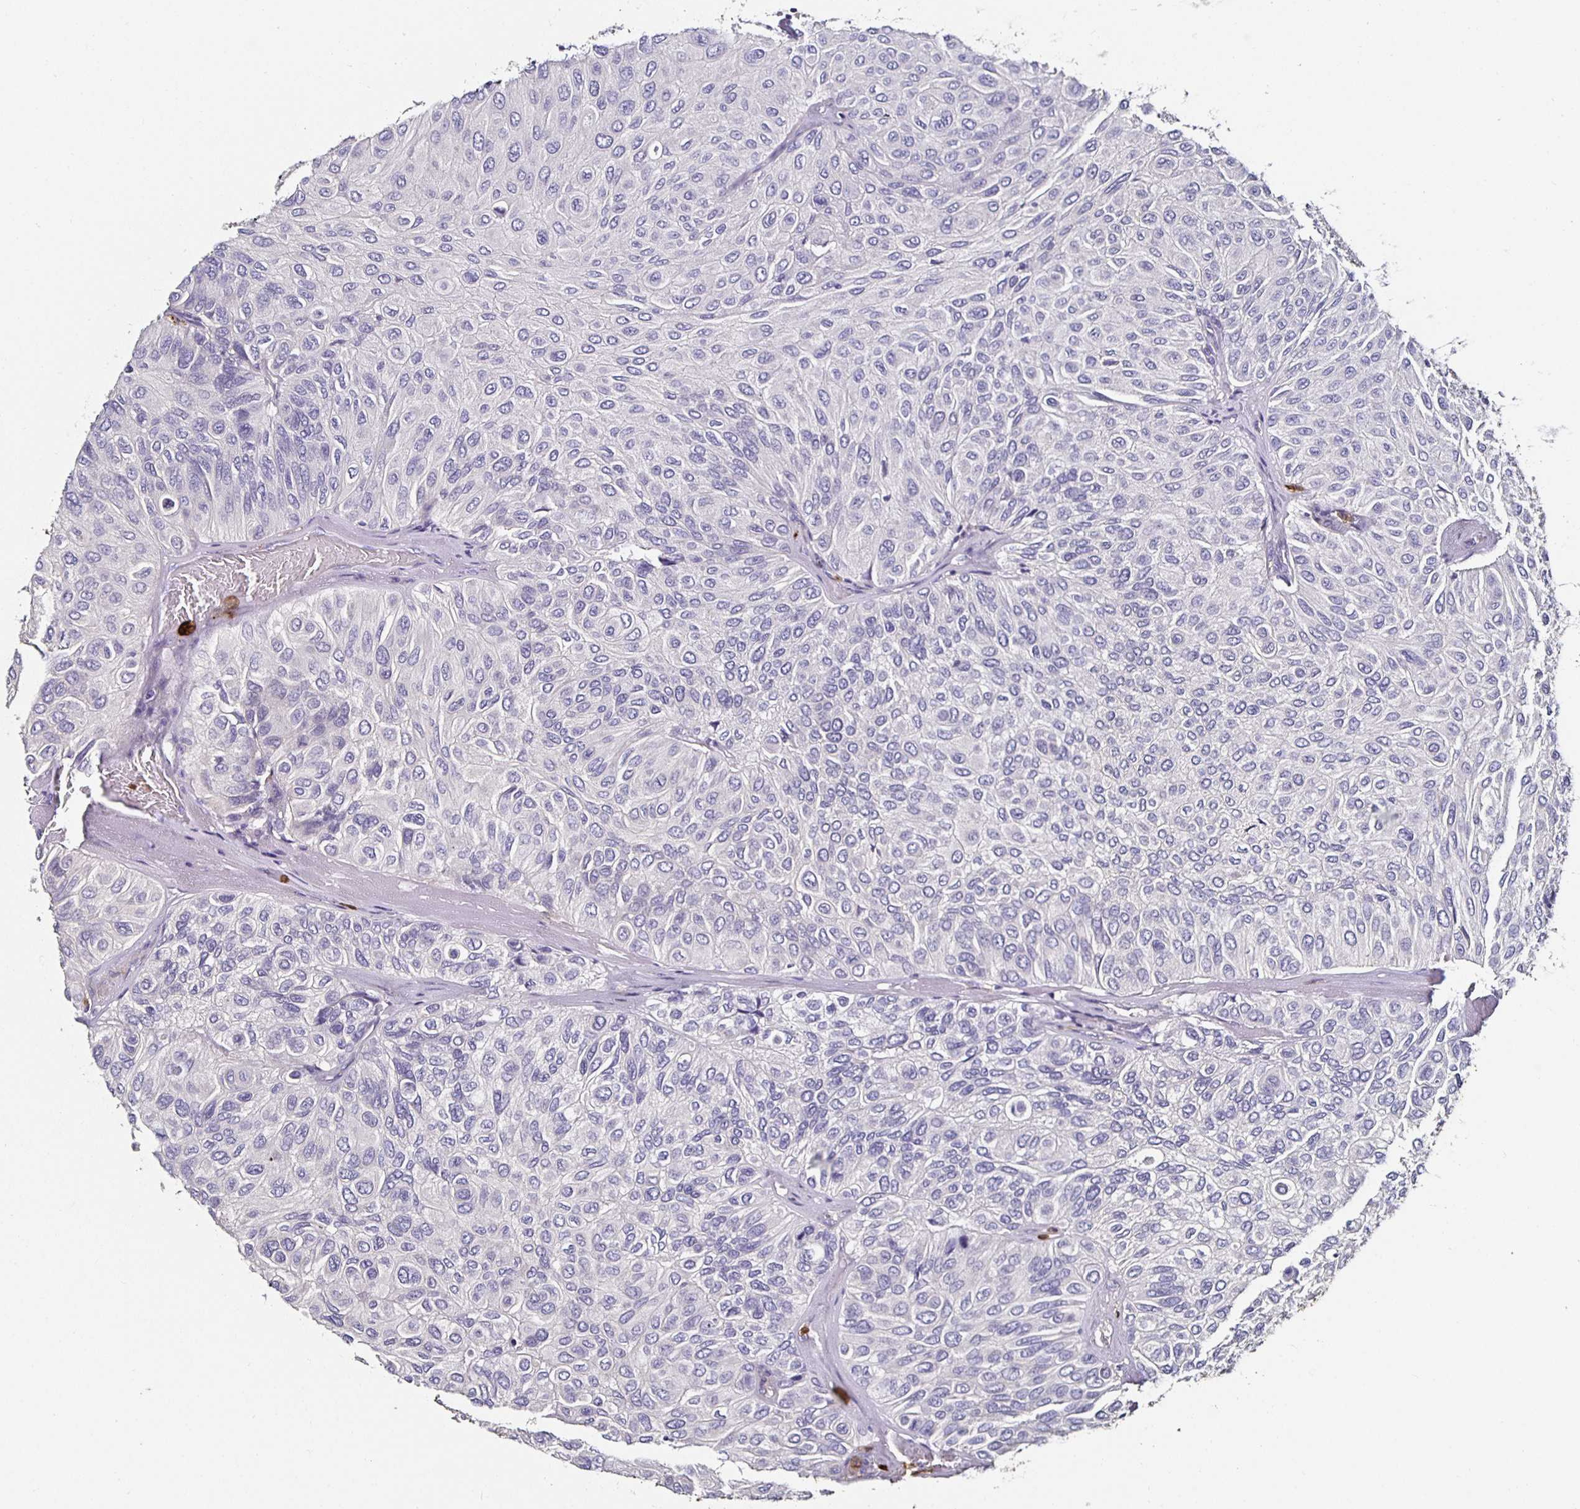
{"staining": {"intensity": "negative", "quantity": "none", "location": "none"}, "tissue": "urothelial cancer", "cell_type": "Tumor cells", "image_type": "cancer", "snomed": [{"axis": "morphology", "description": "Urothelial carcinoma, High grade"}, {"axis": "topography", "description": "Urinary bladder"}], "caption": "Urothelial carcinoma (high-grade) was stained to show a protein in brown. There is no significant positivity in tumor cells.", "gene": "TLR4", "patient": {"sex": "male", "age": 66}}